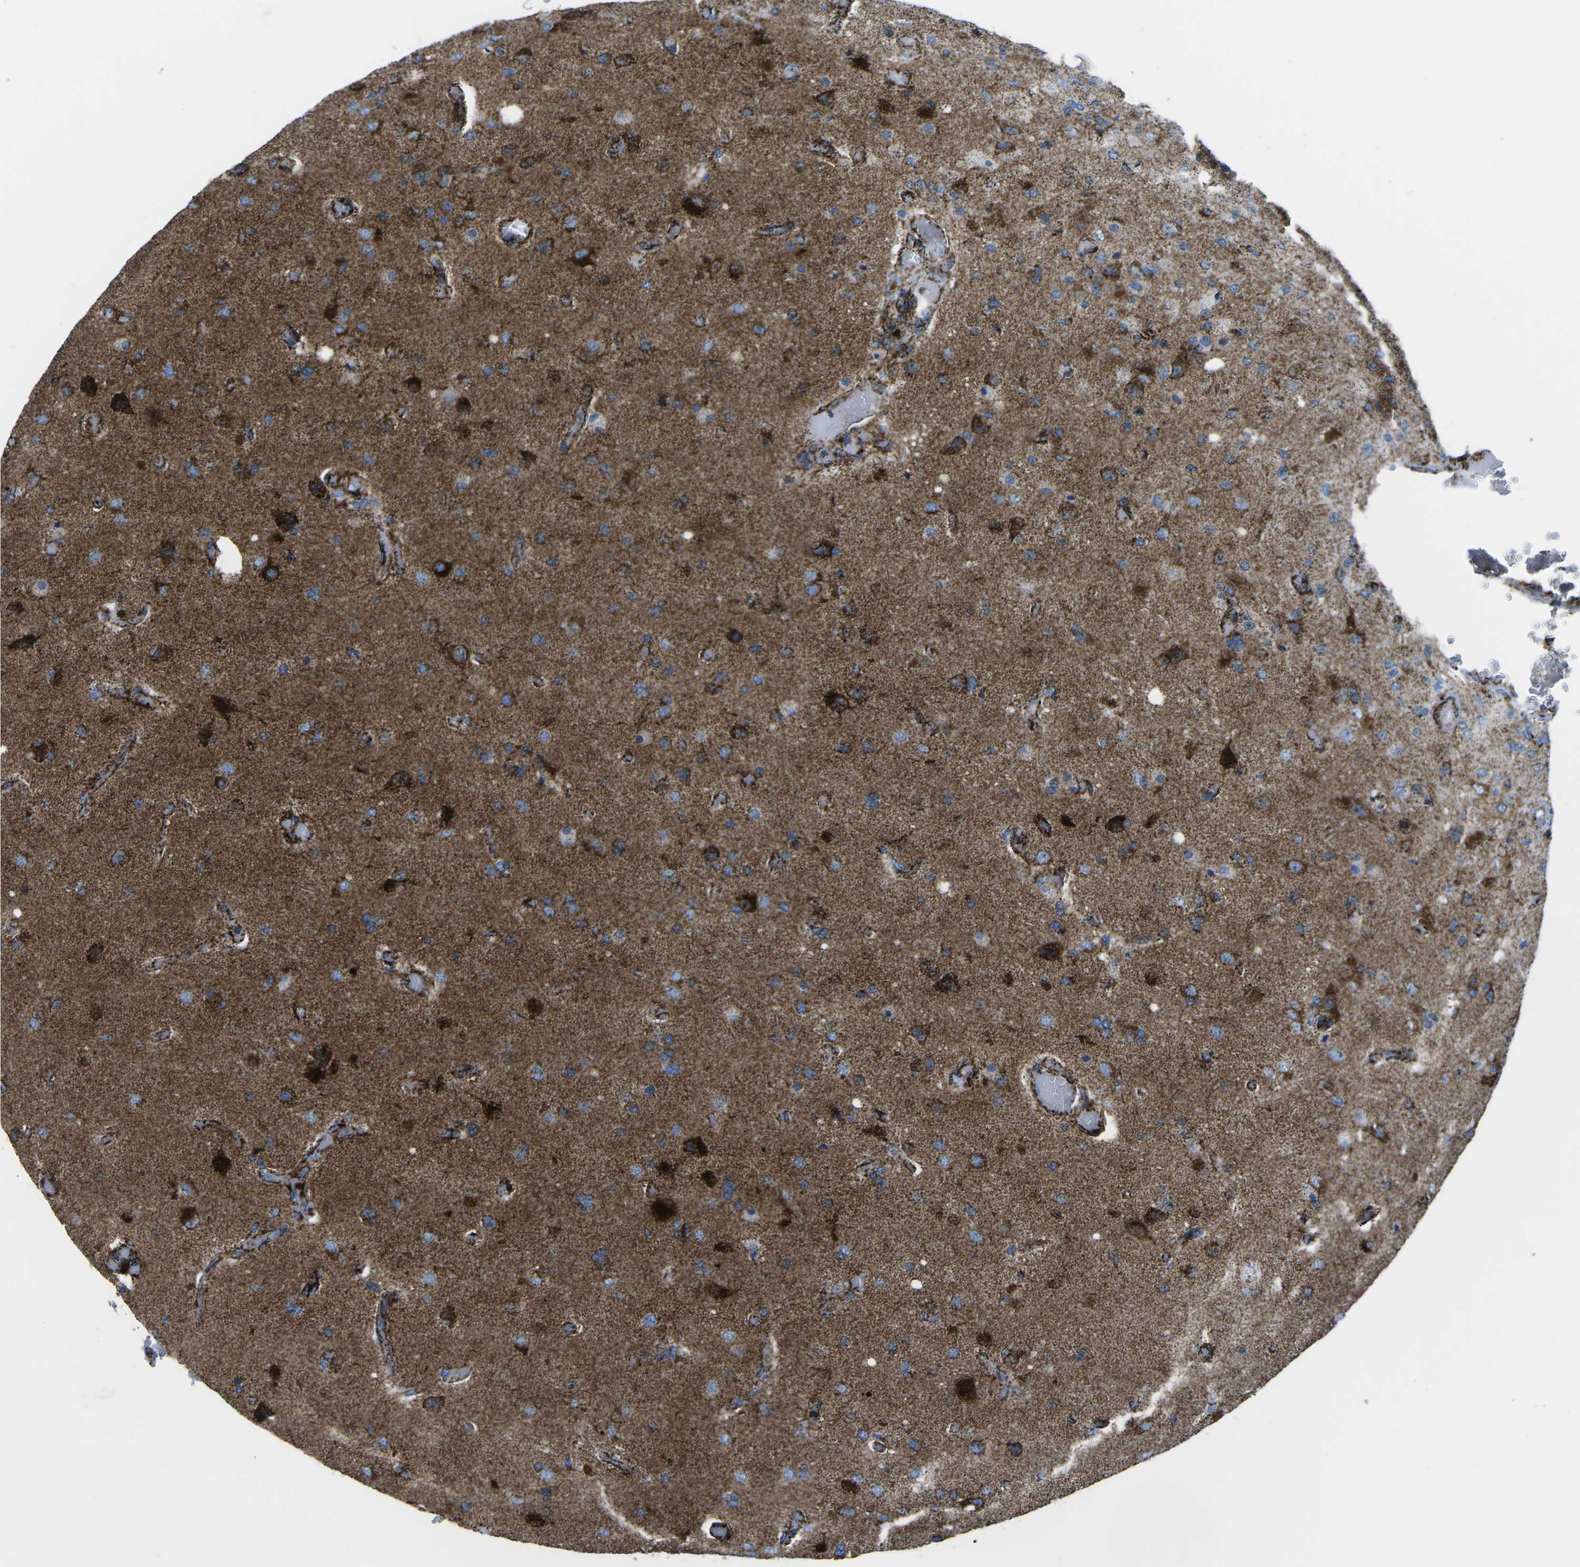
{"staining": {"intensity": "strong", "quantity": "25%-75%", "location": "cytoplasmic/membranous"}, "tissue": "glioma", "cell_type": "Tumor cells", "image_type": "cancer", "snomed": [{"axis": "morphology", "description": "Normal tissue, NOS"}, {"axis": "morphology", "description": "Glioma, malignant, High grade"}, {"axis": "topography", "description": "Cerebral cortex"}], "caption": "Immunohistochemistry (IHC) micrograph of neoplastic tissue: human malignant glioma (high-grade) stained using immunohistochemistry exhibits high levels of strong protein expression localized specifically in the cytoplasmic/membranous of tumor cells, appearing as a cytoplasmic/membranous brown color.", "gene": "MT-CO2", "patient": {"sex": "male", "age": 77}}